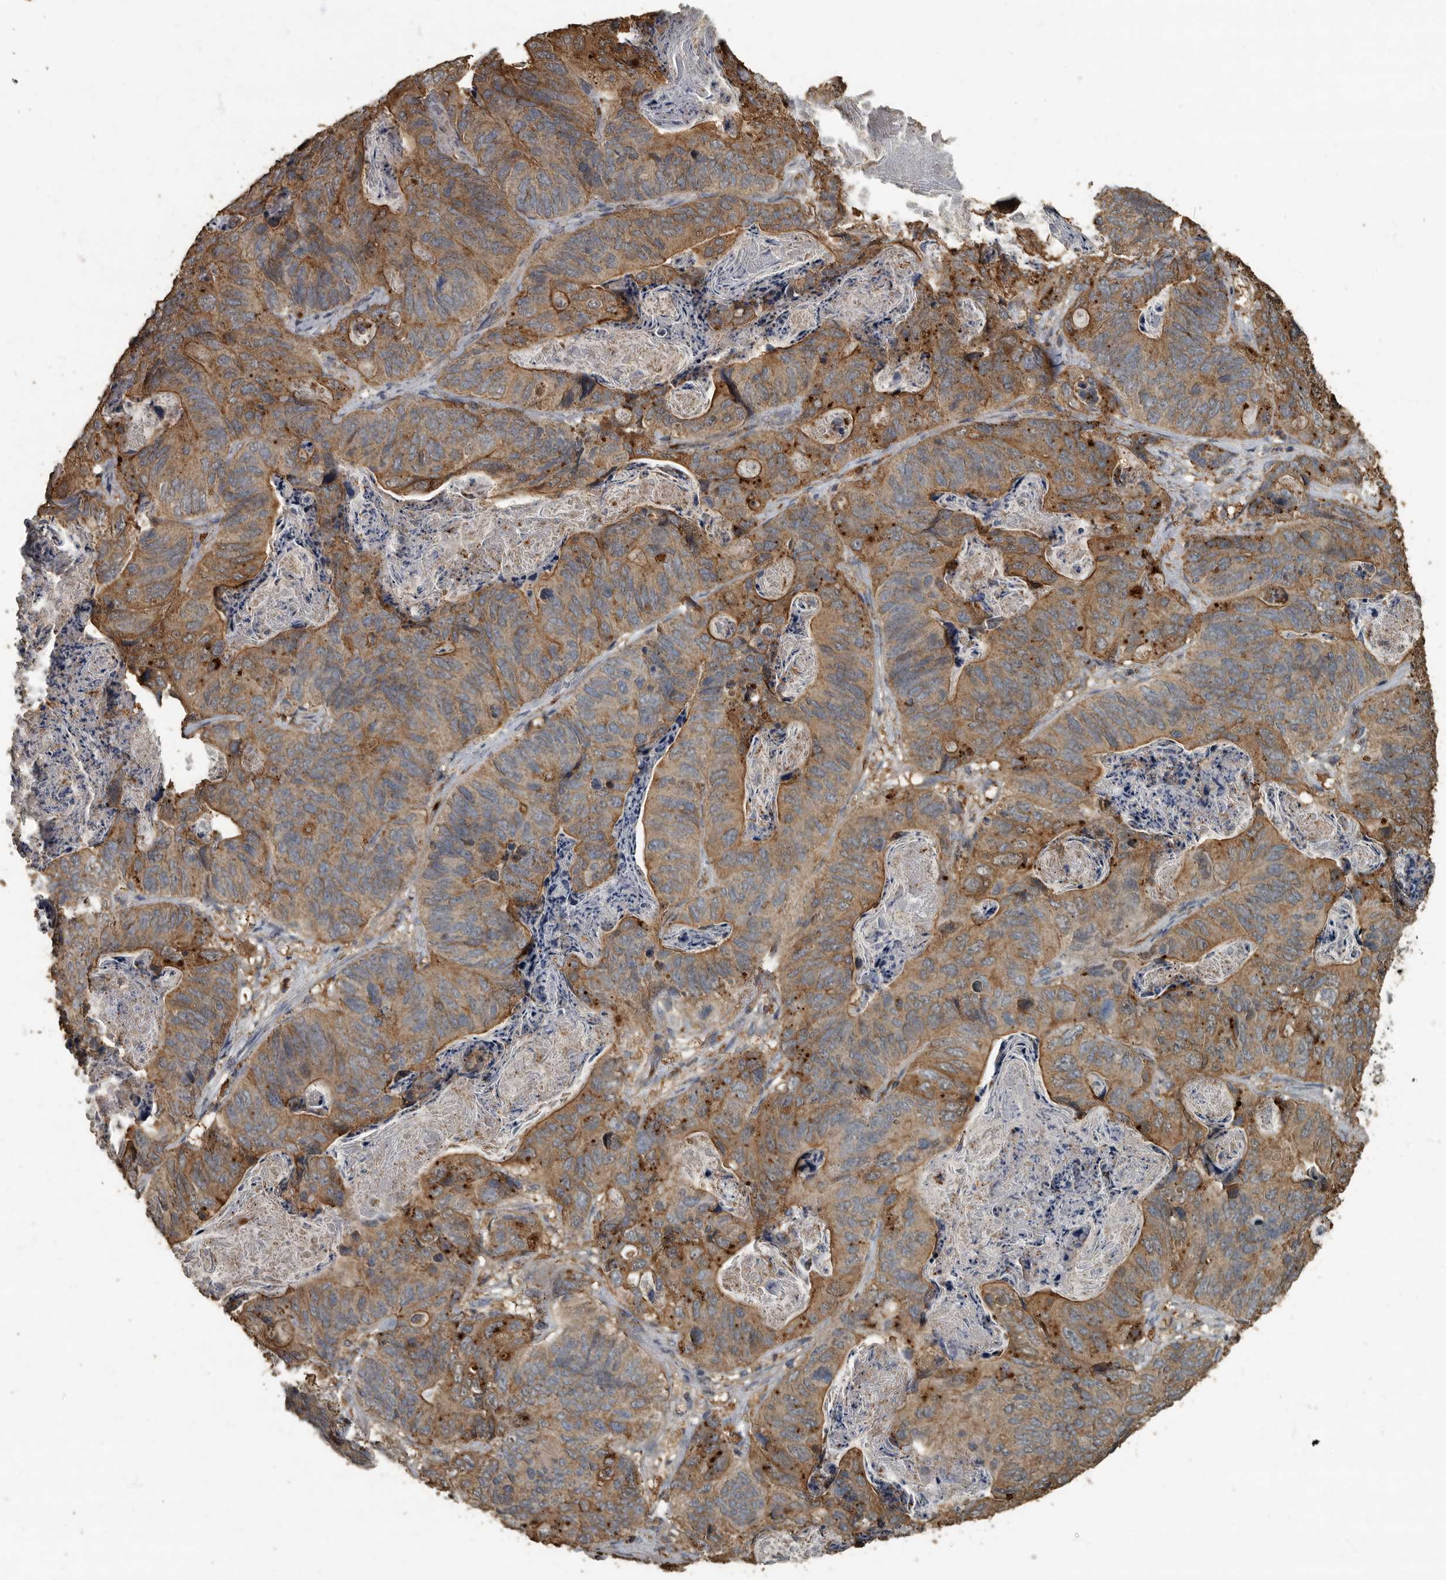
{"staining": {"intensity": "moderate", "quantity": ">75%", "location": "cytoplasmic/membranous"}, "tissue": "stomach cancer", "cell_type": "Tumor cells", "image_type": "cancer", "snomed": [{"axis": "morphology", "description": "Normal tissue, NOS"}, {"axis": "morphology", "description": "Adenocarcinoma, NOS"}, {"axis": "topography", "description": "Stomach"}], "caption": "Immunohistochemistry micrograph of neoplastic tissue: human stomach cancer (adenocarcinoma) stained using immunohistochemistry (IHC) displays medium levels of moderate protein expression localized specifically in the cytoplasmic/membranous of tumor cells, appearing as a cytoplasmic/membranous brown color.", "gene": "IL15RA", "patient": {"sex": "female", "age": 89}}